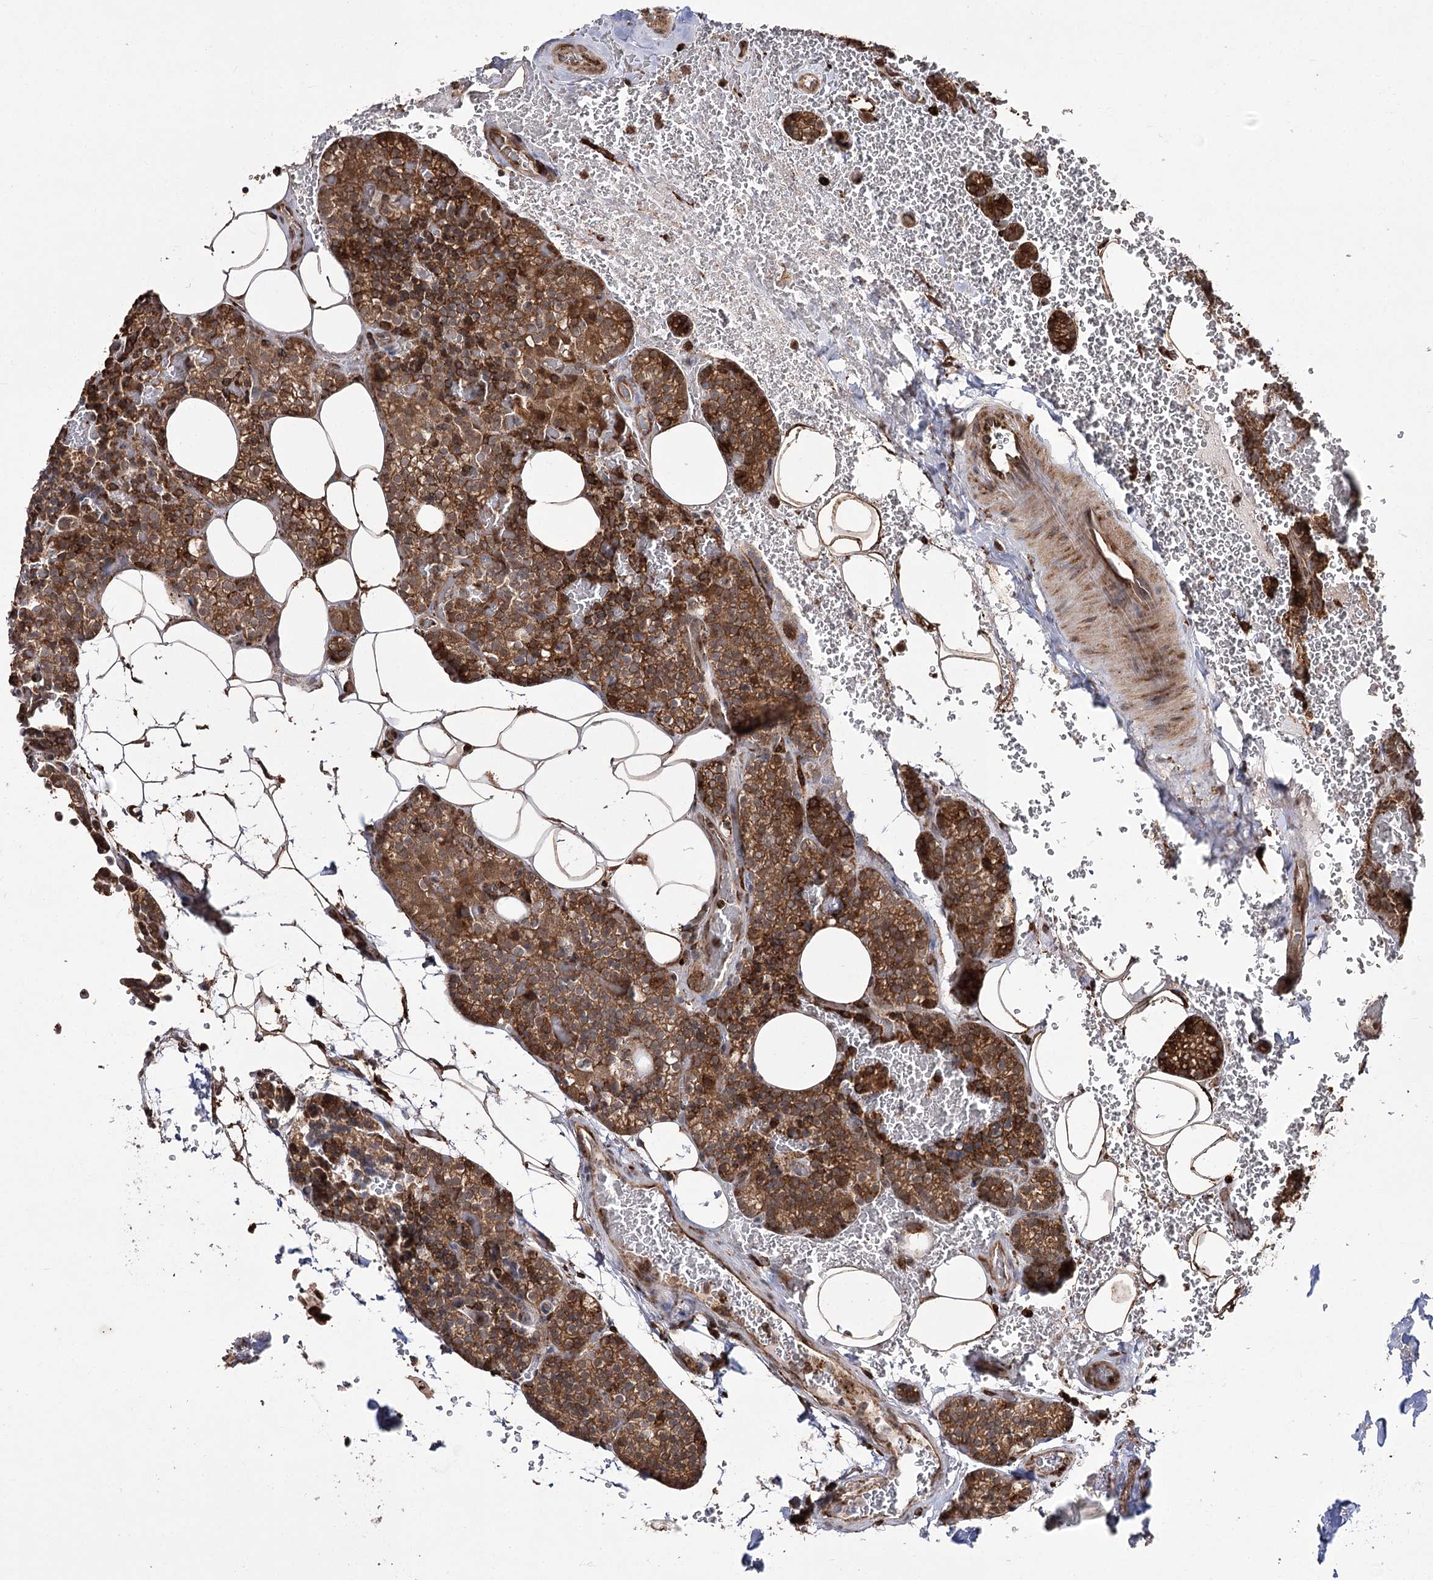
{"staining": {"intensity": "moderate", "quantity": "25%-75%", "location": "cytoplasmic/membranous"}, "tissue": "parathyroid gland", "cell_type": "Glandular cells", "image_type": "normal", "snomed": [{"axis": "morphology", "description": "Normal tissue, NOS"}, {"axis": "topography", "description": "Parathyroid gland"}], "caption": "Protein staining of normal parathyroid gland reveals moderate cytoplasmic/membranous staining in approximately 25%-75% of glandular cells. (Brightfield microscopy of DAB IHC at high magnification).", "gene": "FANCL", "patient": {"sex": "male", "age": 50}}